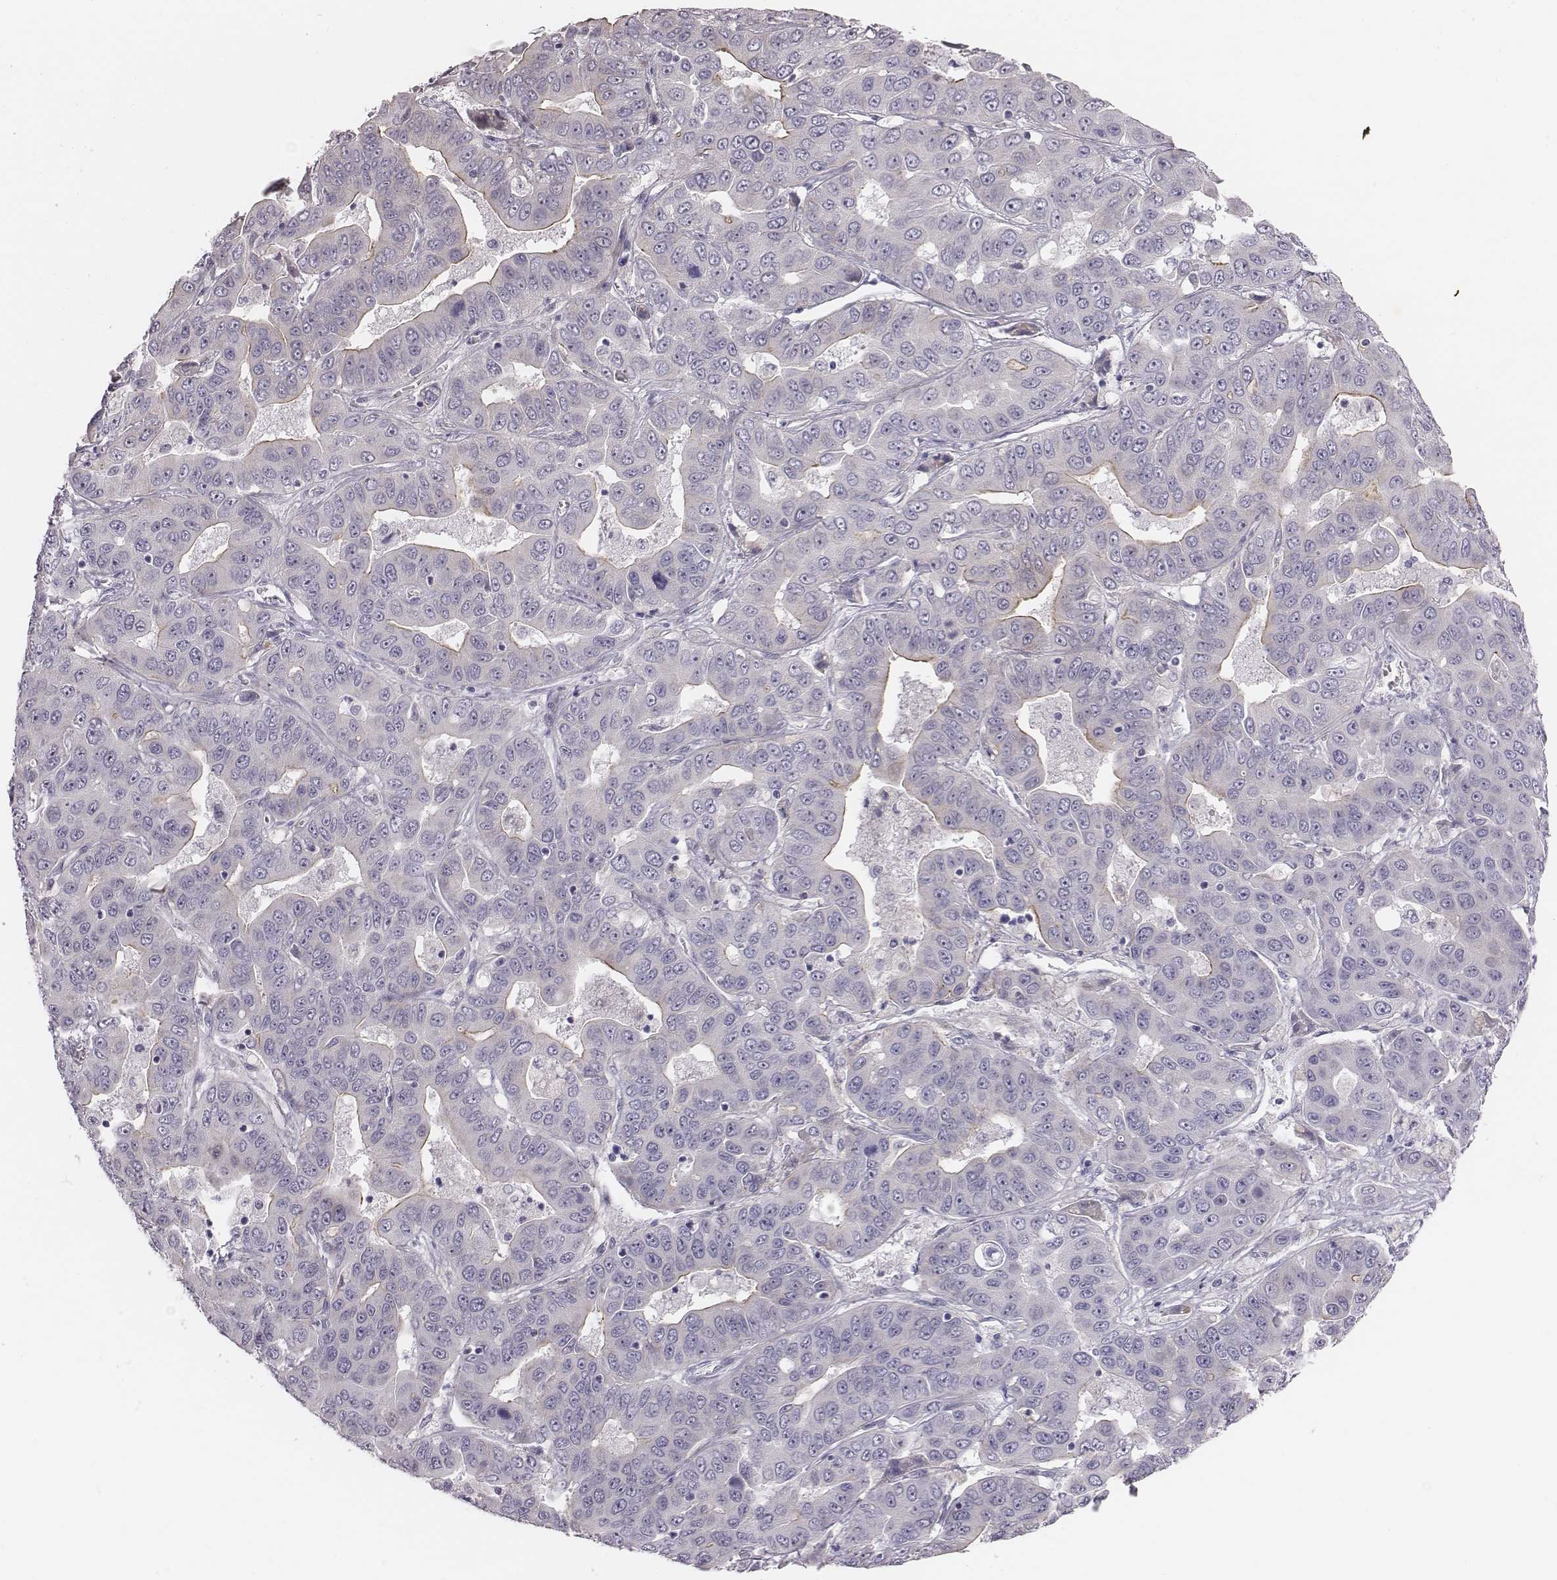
{"staining": {"intensity": "negative", "quantity": "none", "location": "none"}, "tissue": "liver cancer", "cell_type": "Tumor cells", "image_type": "cancer", "snomed": [{"axis": "morphology", "description": "Cholangiocarcinoma"}, {"axis": "topography", "description": "Liver"}], "caption": "Immunohistochemical staining of liver cancer (cholangiocarcinoma) exhibits no significant positivity in tumor cells.", "gene": "CACNG4", "patient": {"sex": "female", "age": 52}}